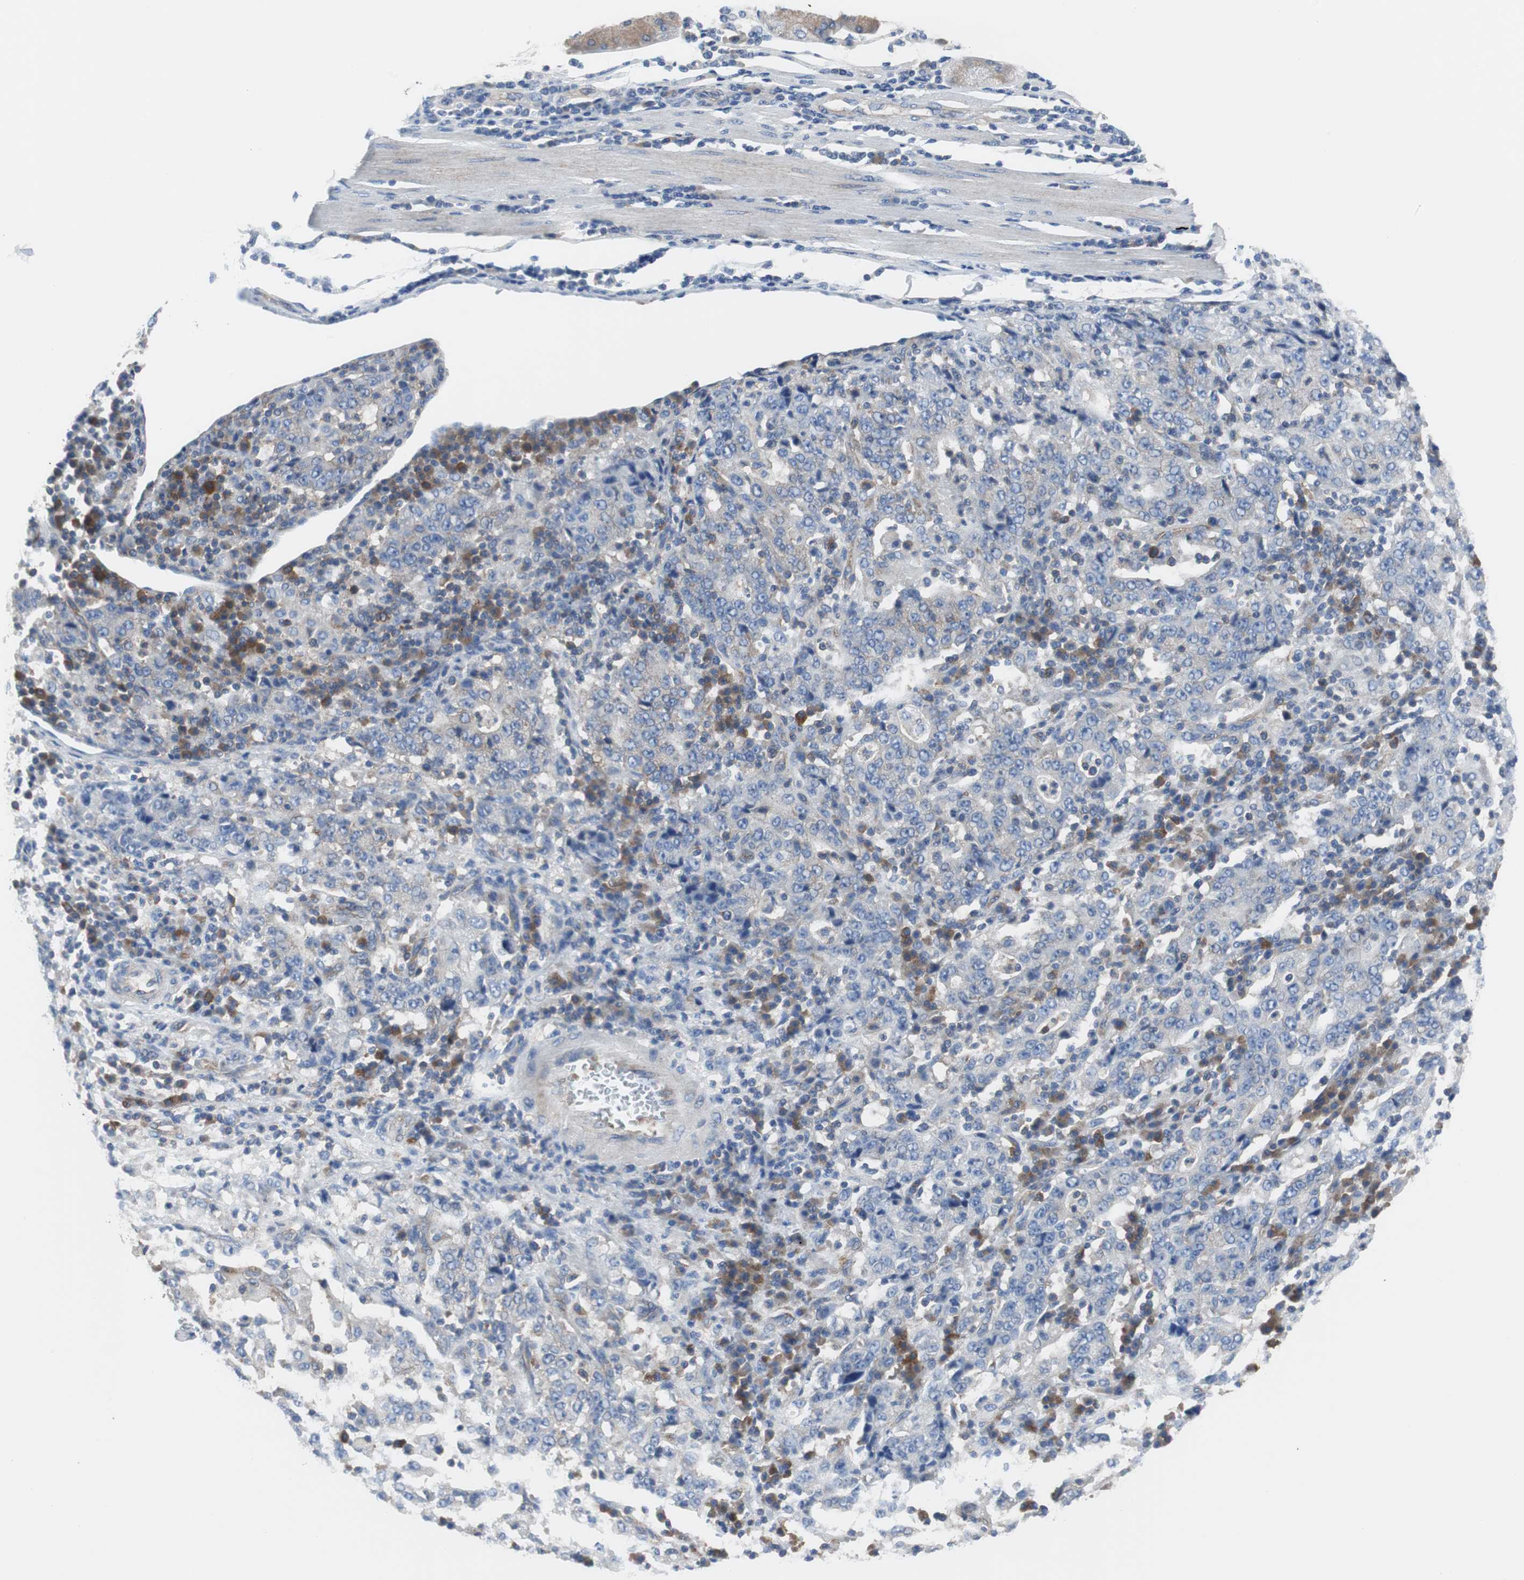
{"staining": {"intensity": "weak", "quantity": "<25%", "location": "cytoplasmic/membranous"}, "tissue": "stomach cancer", "cell_type": "Tumor cells", "image_type": "cancer", "snomed": [{"axis": "morphology", "description": "Normal tissue, NOS"}, {"axis": "morphology", "description": "Adenocarcinoma, NOS"}, {"axis": "topography", "description": "Stomach, upper"}, {"axis": "topography", "description": "Stomach"}], "caption": "Tumor cells show no significant positivity in stomach adenocarcinoma.", "gene": "BRAF", "patient": {"sex": "male", "age": 59}}